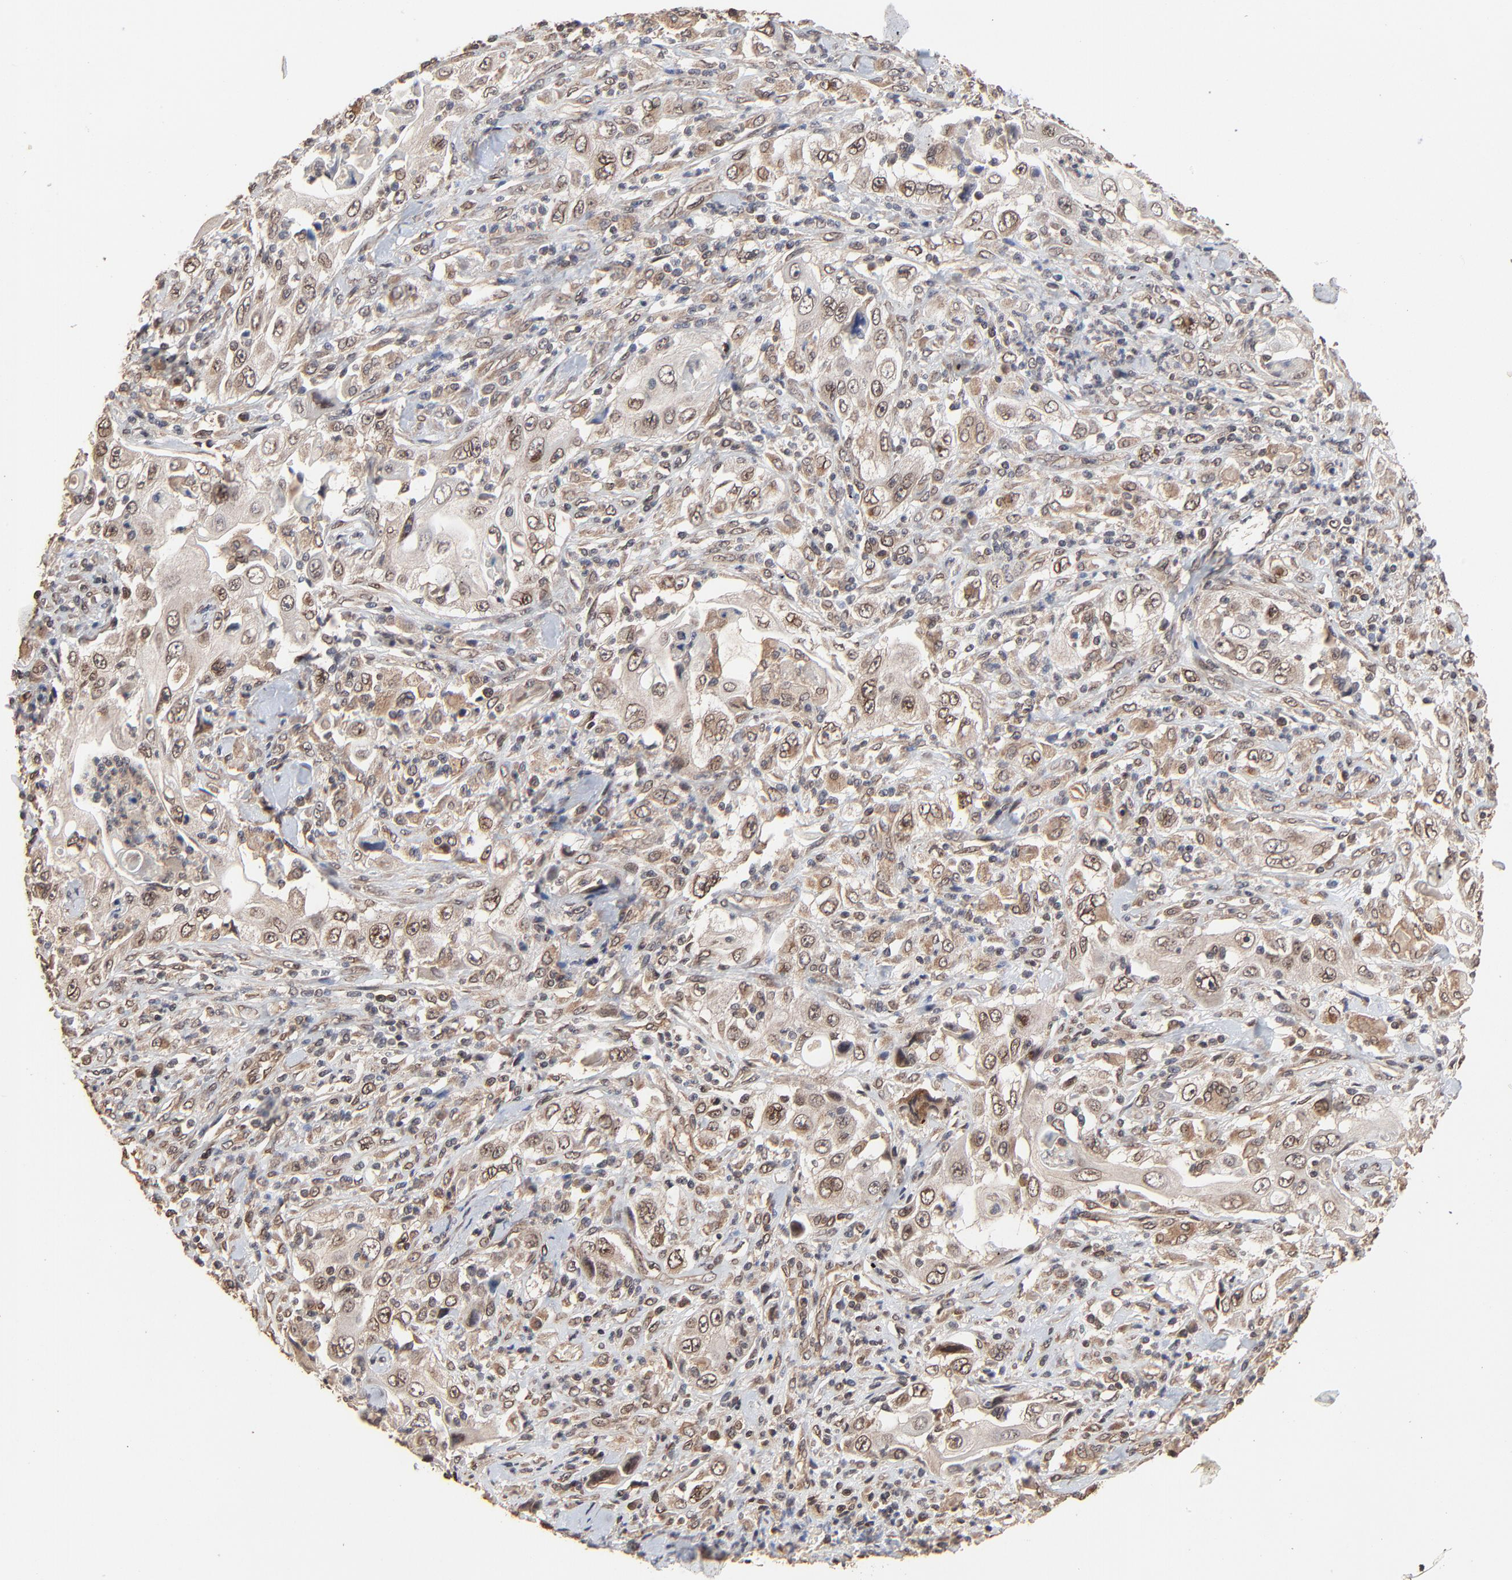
{"staining": {"intensity": "weak", "quantity": ">75%", "location": "cytoplasmic/membranous,nuclear"}, "tissue": "pancreatic cancer", "cell_type": "Tumor cells", "image_type": "cancer", "snomed": [{"axis": "morphology", "description": "Adenocarcinoma, NOS"}, {"axis": "topography", "description": "Pancreas"}], "caption": "Adenocarcinoma (pancreatic) was stained to show a protein in brown. There is low levels of weak cytoplasmic/membranous and nuclear positivity in approximately >75% of tumor cells.", "gene": "FAM227A", "patient": {"sex": "male", "age": 70}}